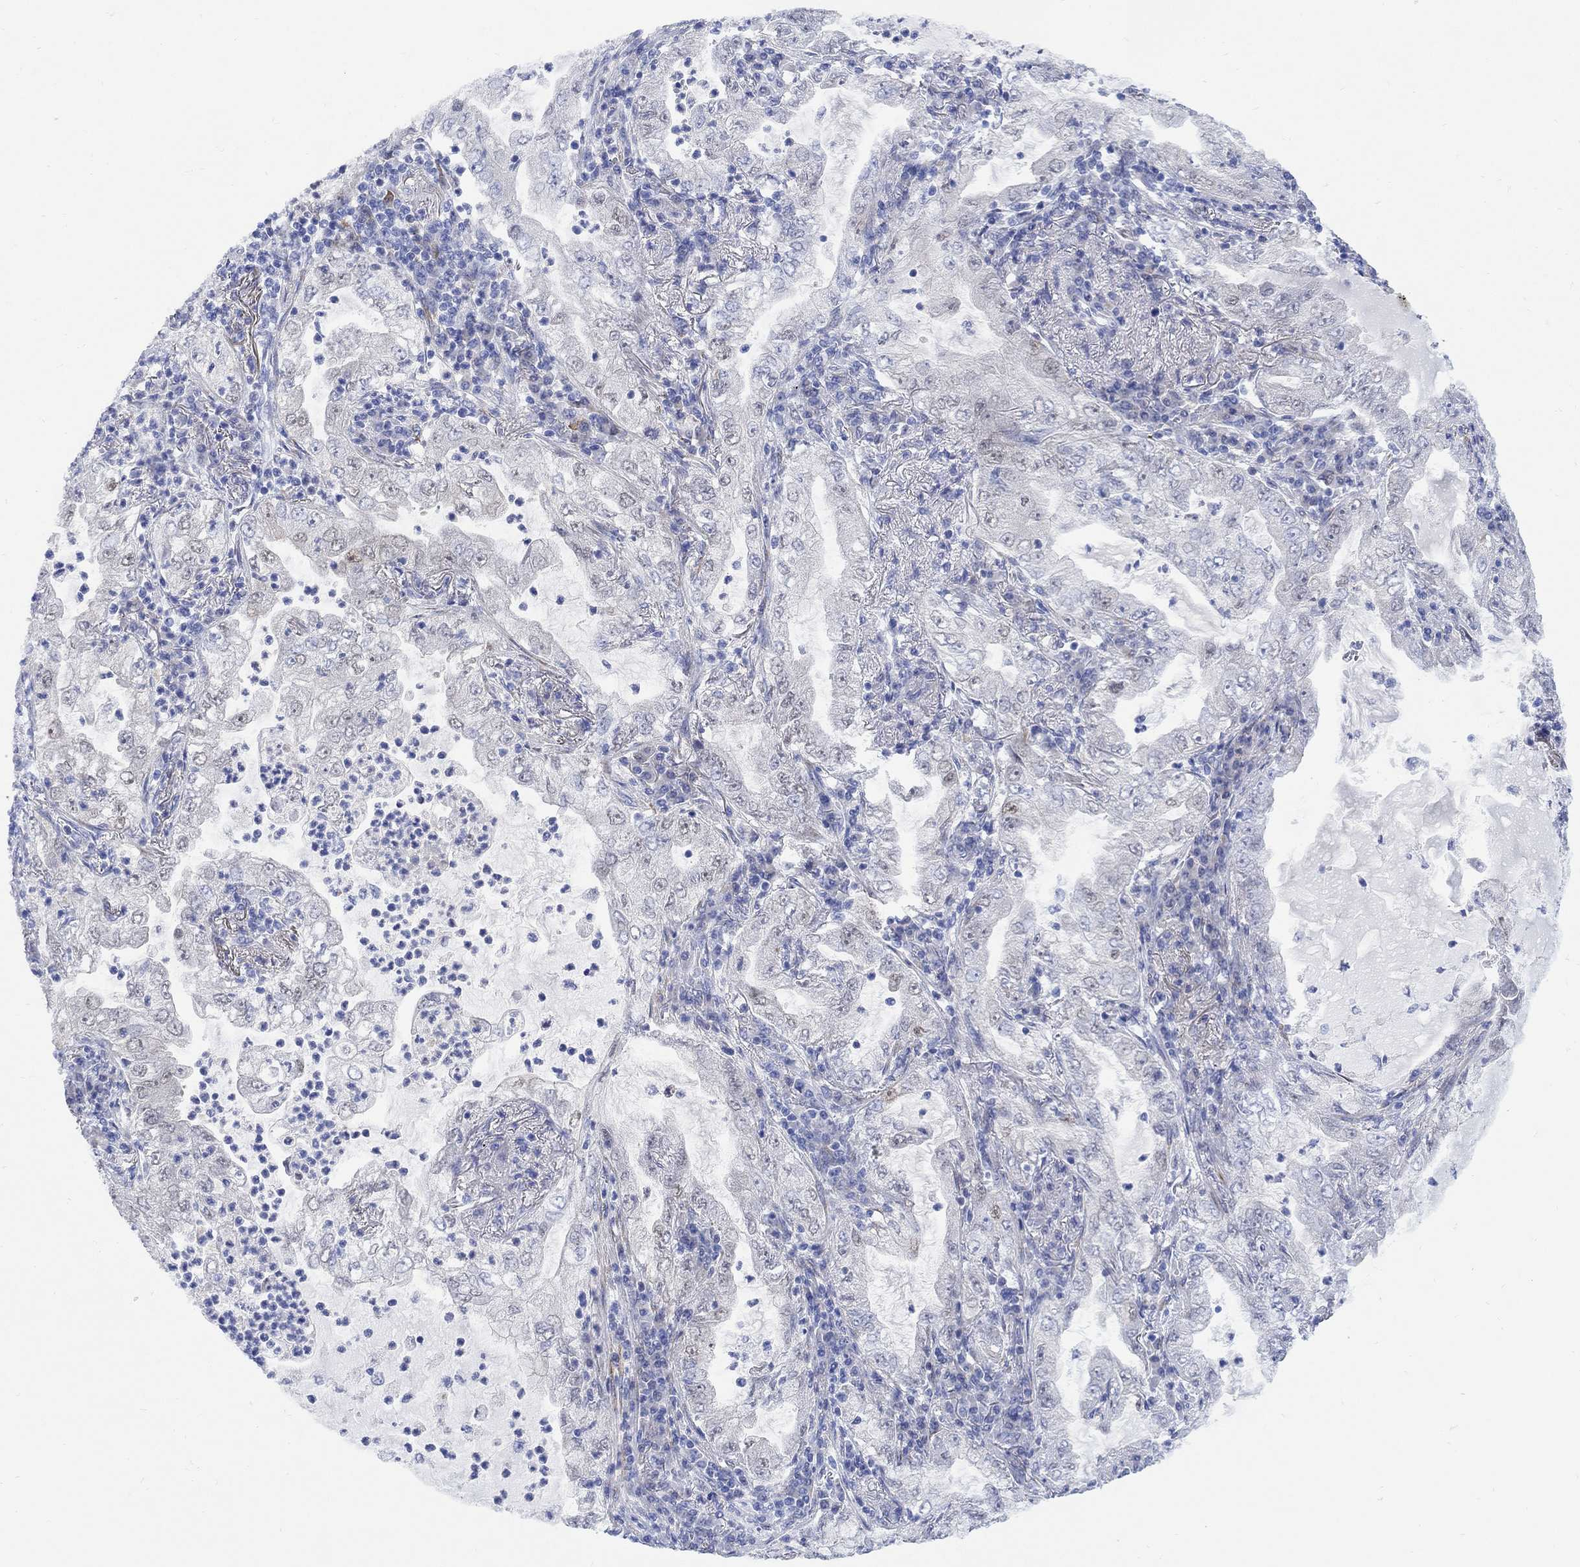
{"staining": {"intensity": "negative", "quantity": "none", "location": "none"}, "tissue": "lung cancer", "cell_type": "Tumor cells", "image_type": "cancer", "snomed": [{"axis": "morphology", "description": "Adenocarcinoma, NOS"}, {"axis": "topography", "description": "Lung"}], "caption": "The immunohistochemistry photomicrograph has no significant positivity in tumor cells of lung cancer tissue.", "gene": "MYL1", "patient": {"sex": "female", "age": 73}}